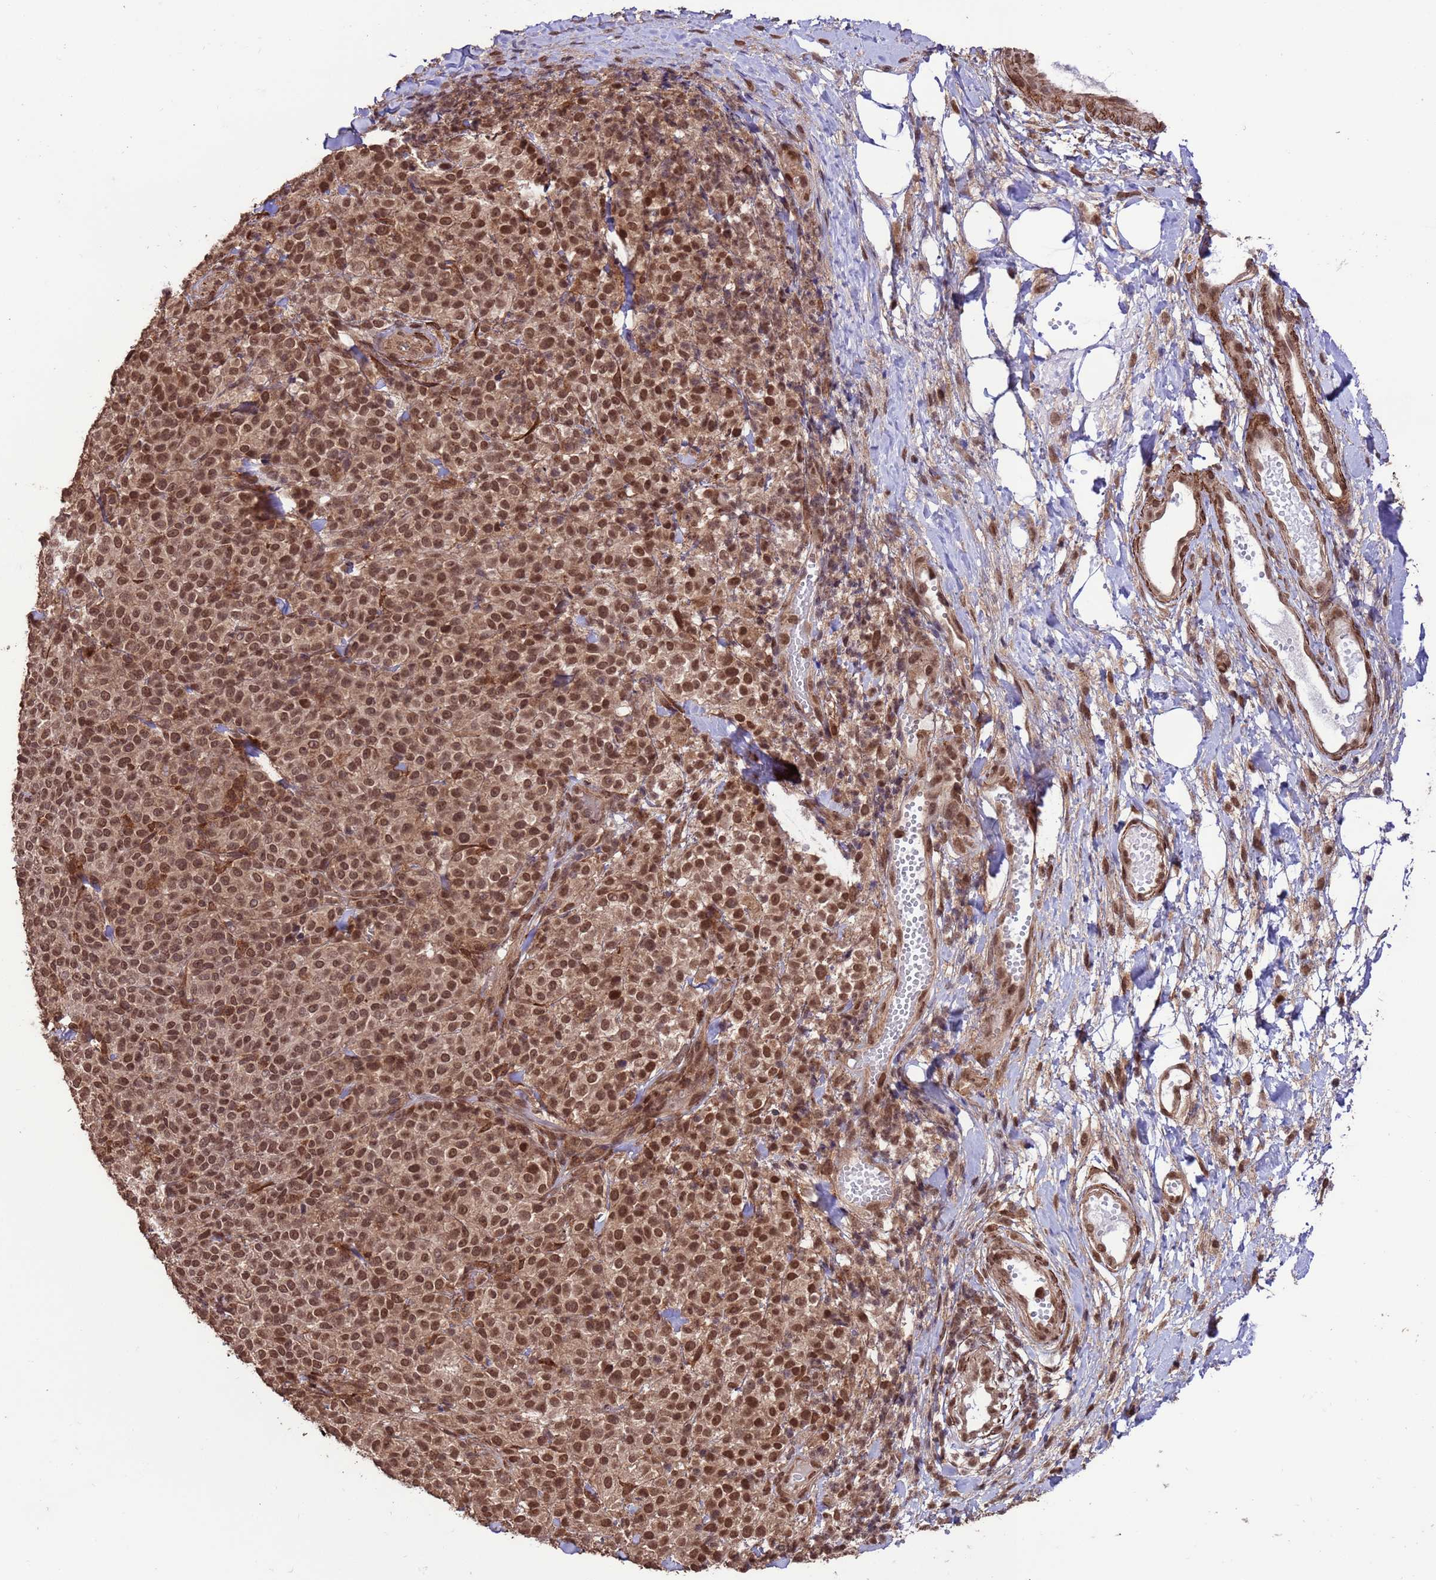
{"staining": {"intensity": "moderate", "quantity": ">75%", "location": "nuclear"}, "tissue": "melanoma", "cell_type": "Tumor cells", "image_type": "cancer", "snomed": [{"axis": "morphology", "description": "Normal tissue, NOS"}, {"axis": "morphology", "description": "Malignant melanoma, NOS"}, {"axis": "topography", "description": "Skin"}], "caption": "Human malignant melanoma stained for a protein (brown) exhibits moderate nuclear positive expression in about >75% of tumor cells.", "gene": "VSTM4", "patient": {"sex": "female", "age": 34}}